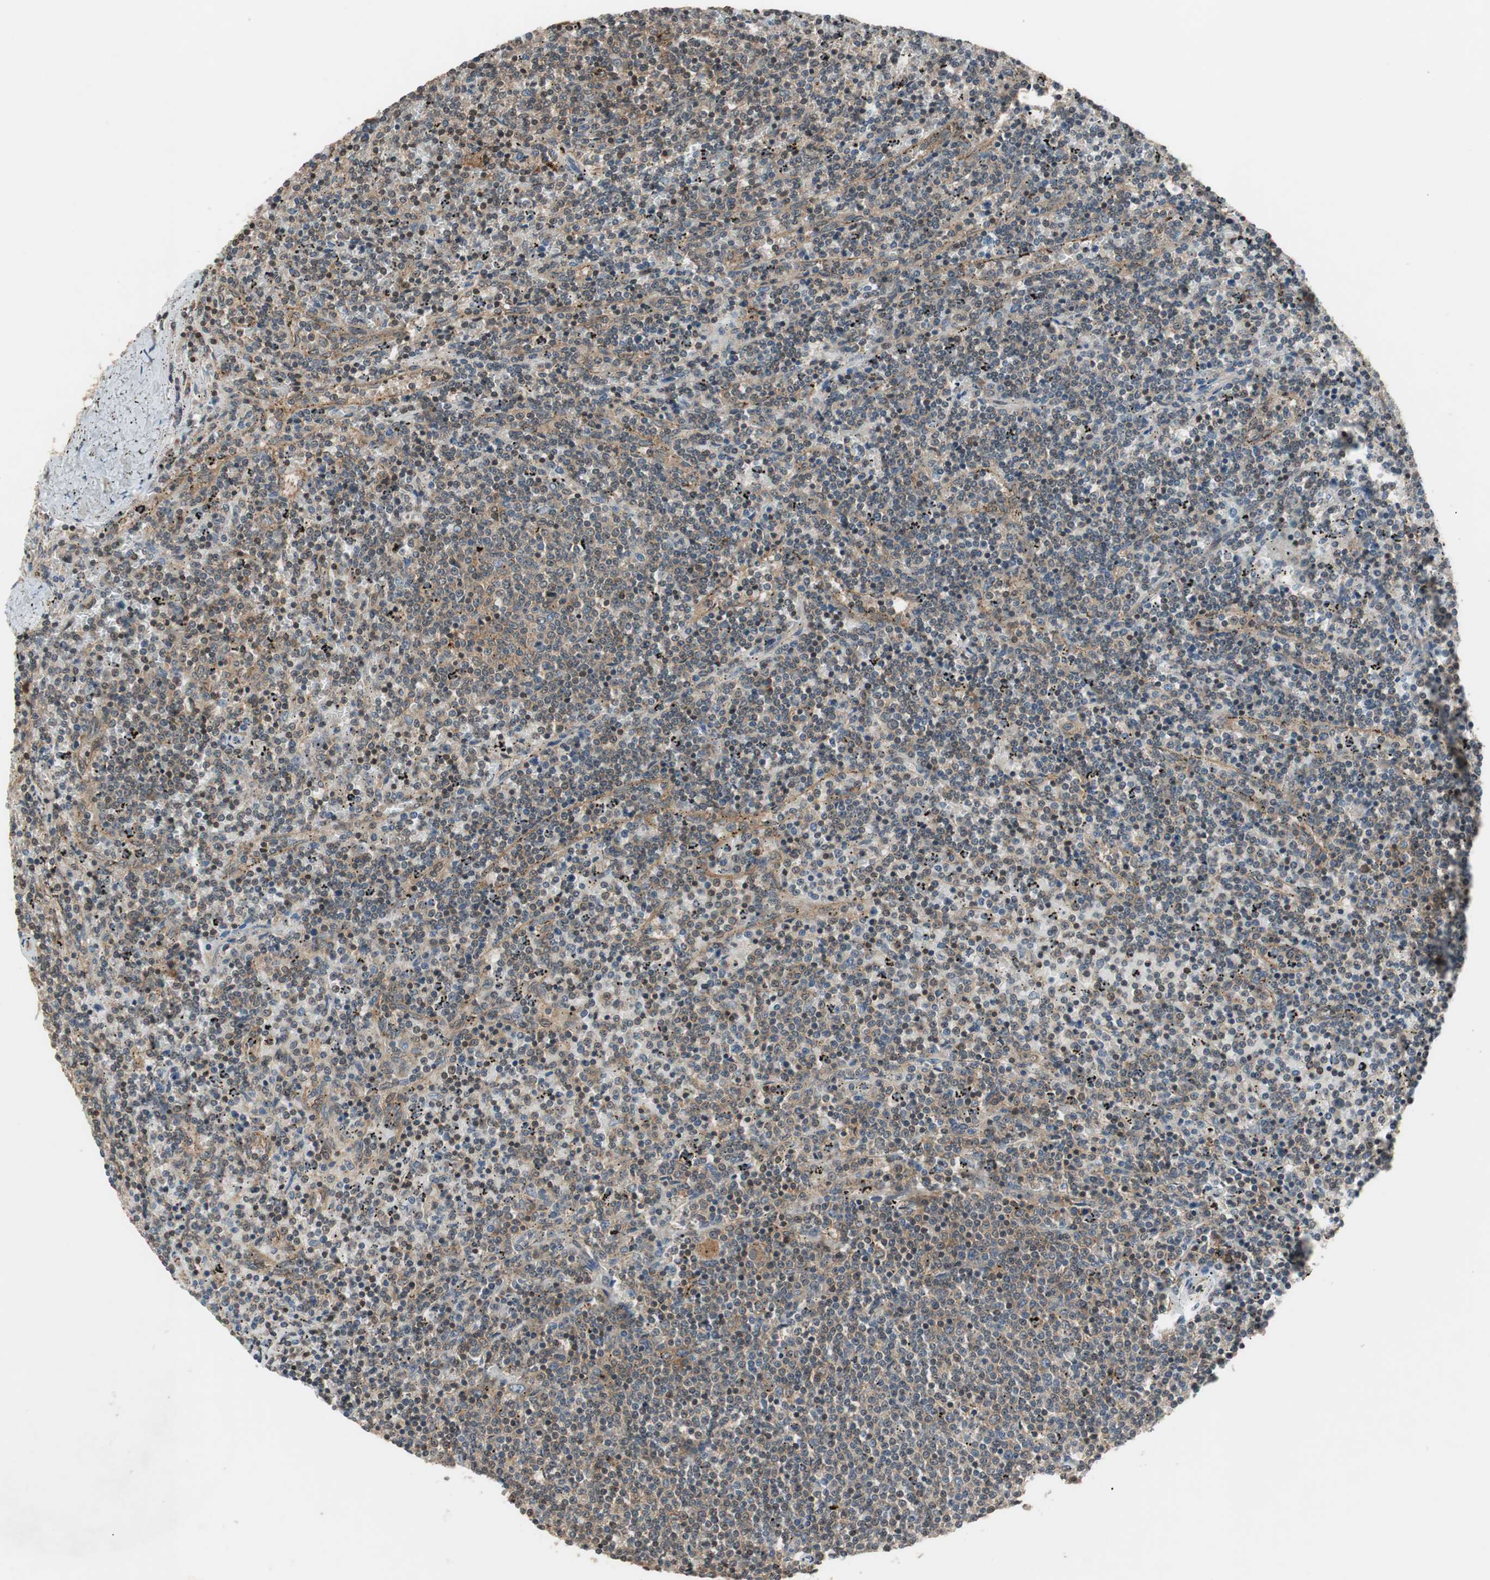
{"staining": {"intensity": "moderate", "quantity": "25%-75%", "location": "cytoplasmic/membranous"}, "tissue": "lymphoma", "cell_type": "Tumor cells", "image_type": "cancer", "snomed": [{"axis": "morphology", "description": "Malignant lymphoma, non-Hodgkin's type, Low grade"}, {"axis": "topography", "description": "Spleen"}], "caption": "There is medium levels of moderate cytoplasmic/membranous staining in tumor cells of low-grade malignant lymphoma, non-Hodgkin's type, as demonstrated by immunohistochemical staining (brown color).", "gene": "TMEM230", "patient": {"sex": "female", "age": 50}}